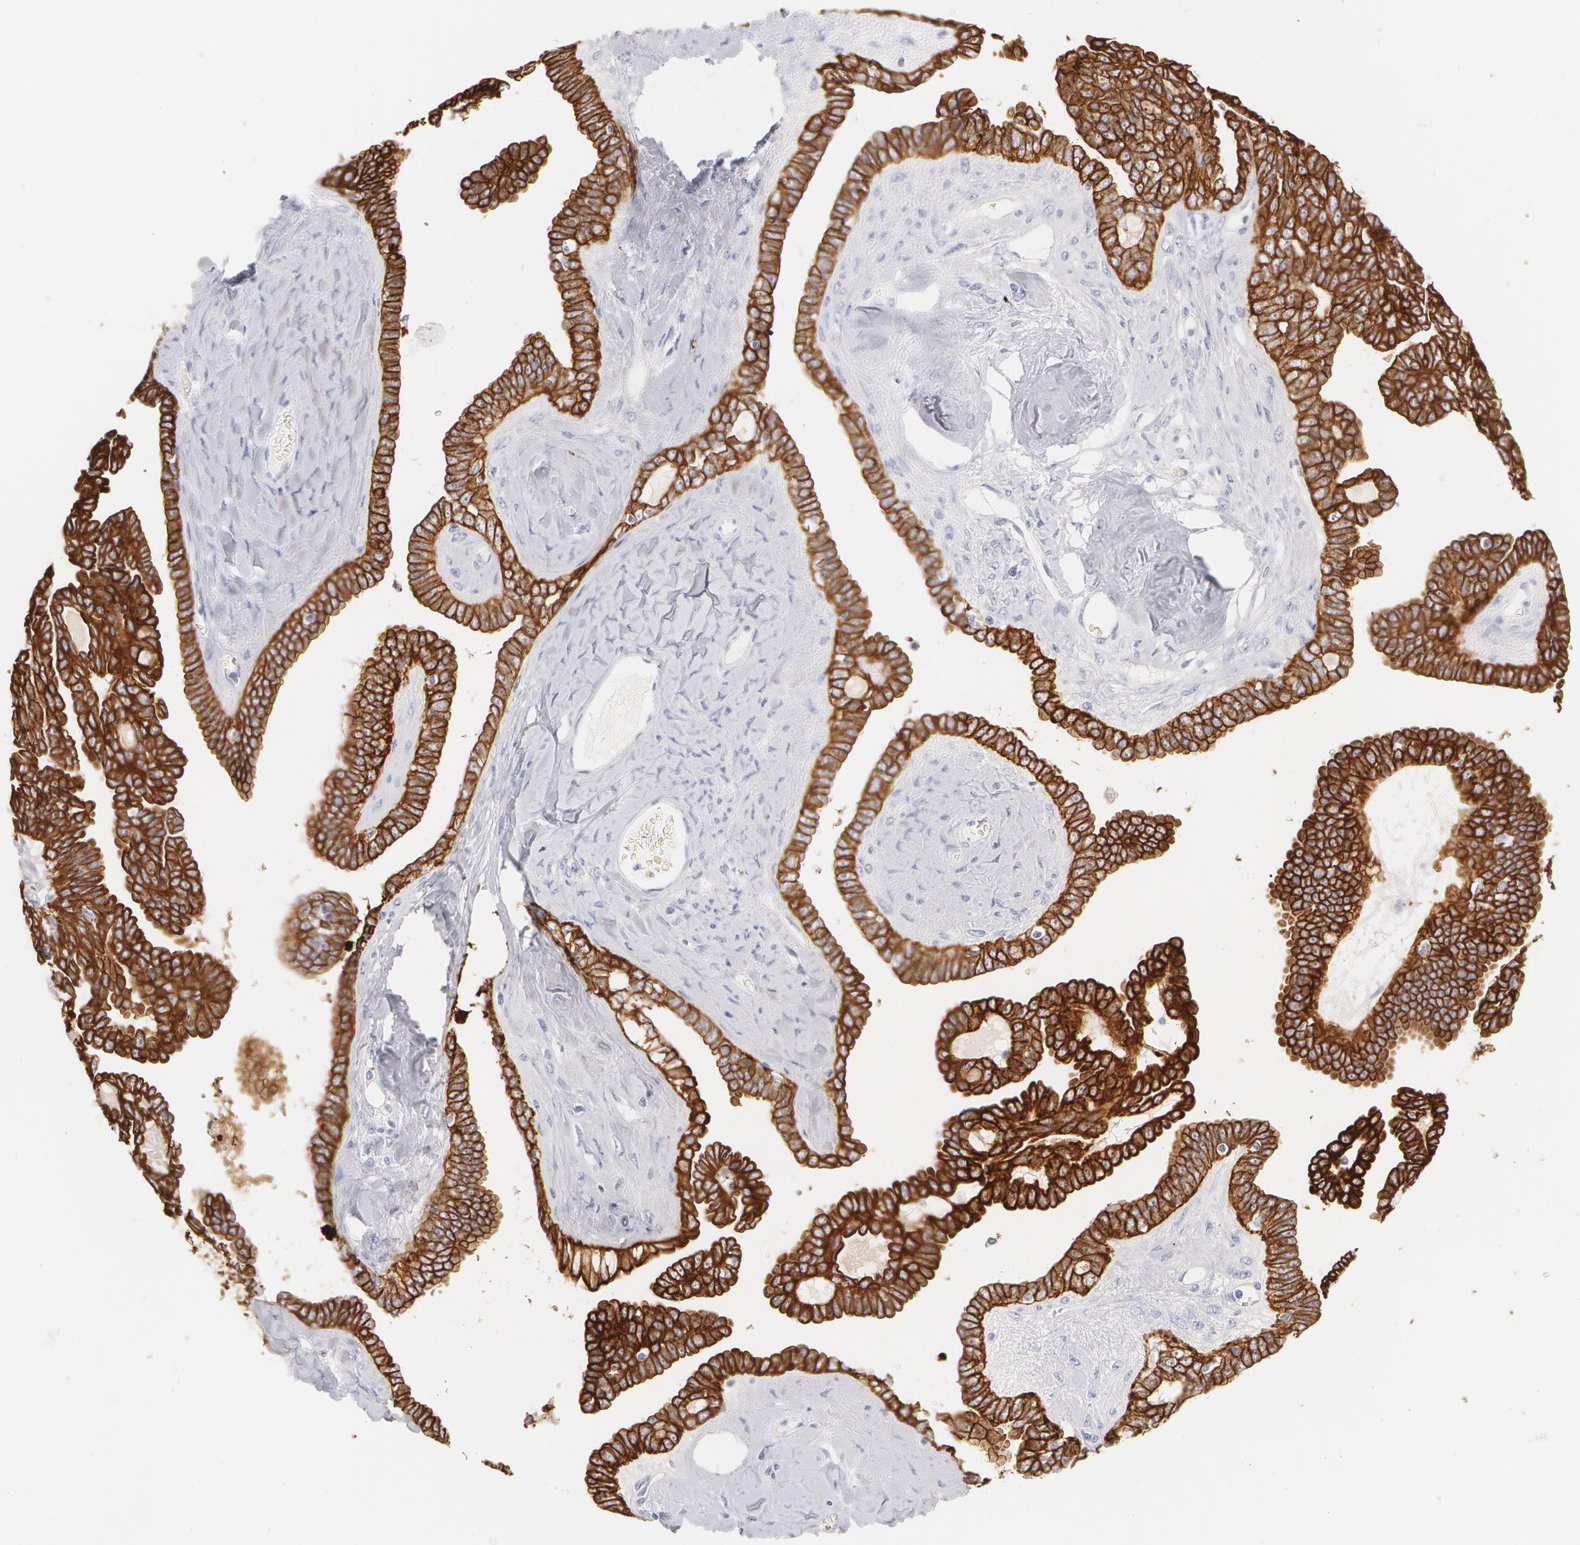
{"staining": {"intensity": "strong", "quantity": ">75%", "location": "cytoplasmic/membranous"}, "tissue": "ovarian cancer", "cell_type": "Tumor cells", "image_type": "cancer", "snomed": [{"axis": "morphology", "description": "Cystadenocarcinoma, serous, NOS"}, {"axis": "topography", "description": "Ovary"}], "caption": "Protein expression analysis of ovarian cancer (serous cystadenocarcinoma) exhibits strong cytoplasmic/membranous positivity in approximately >75% of tumor cells.", "gene": "KRT8", "patient": {"sex": "female", "age": 71}}